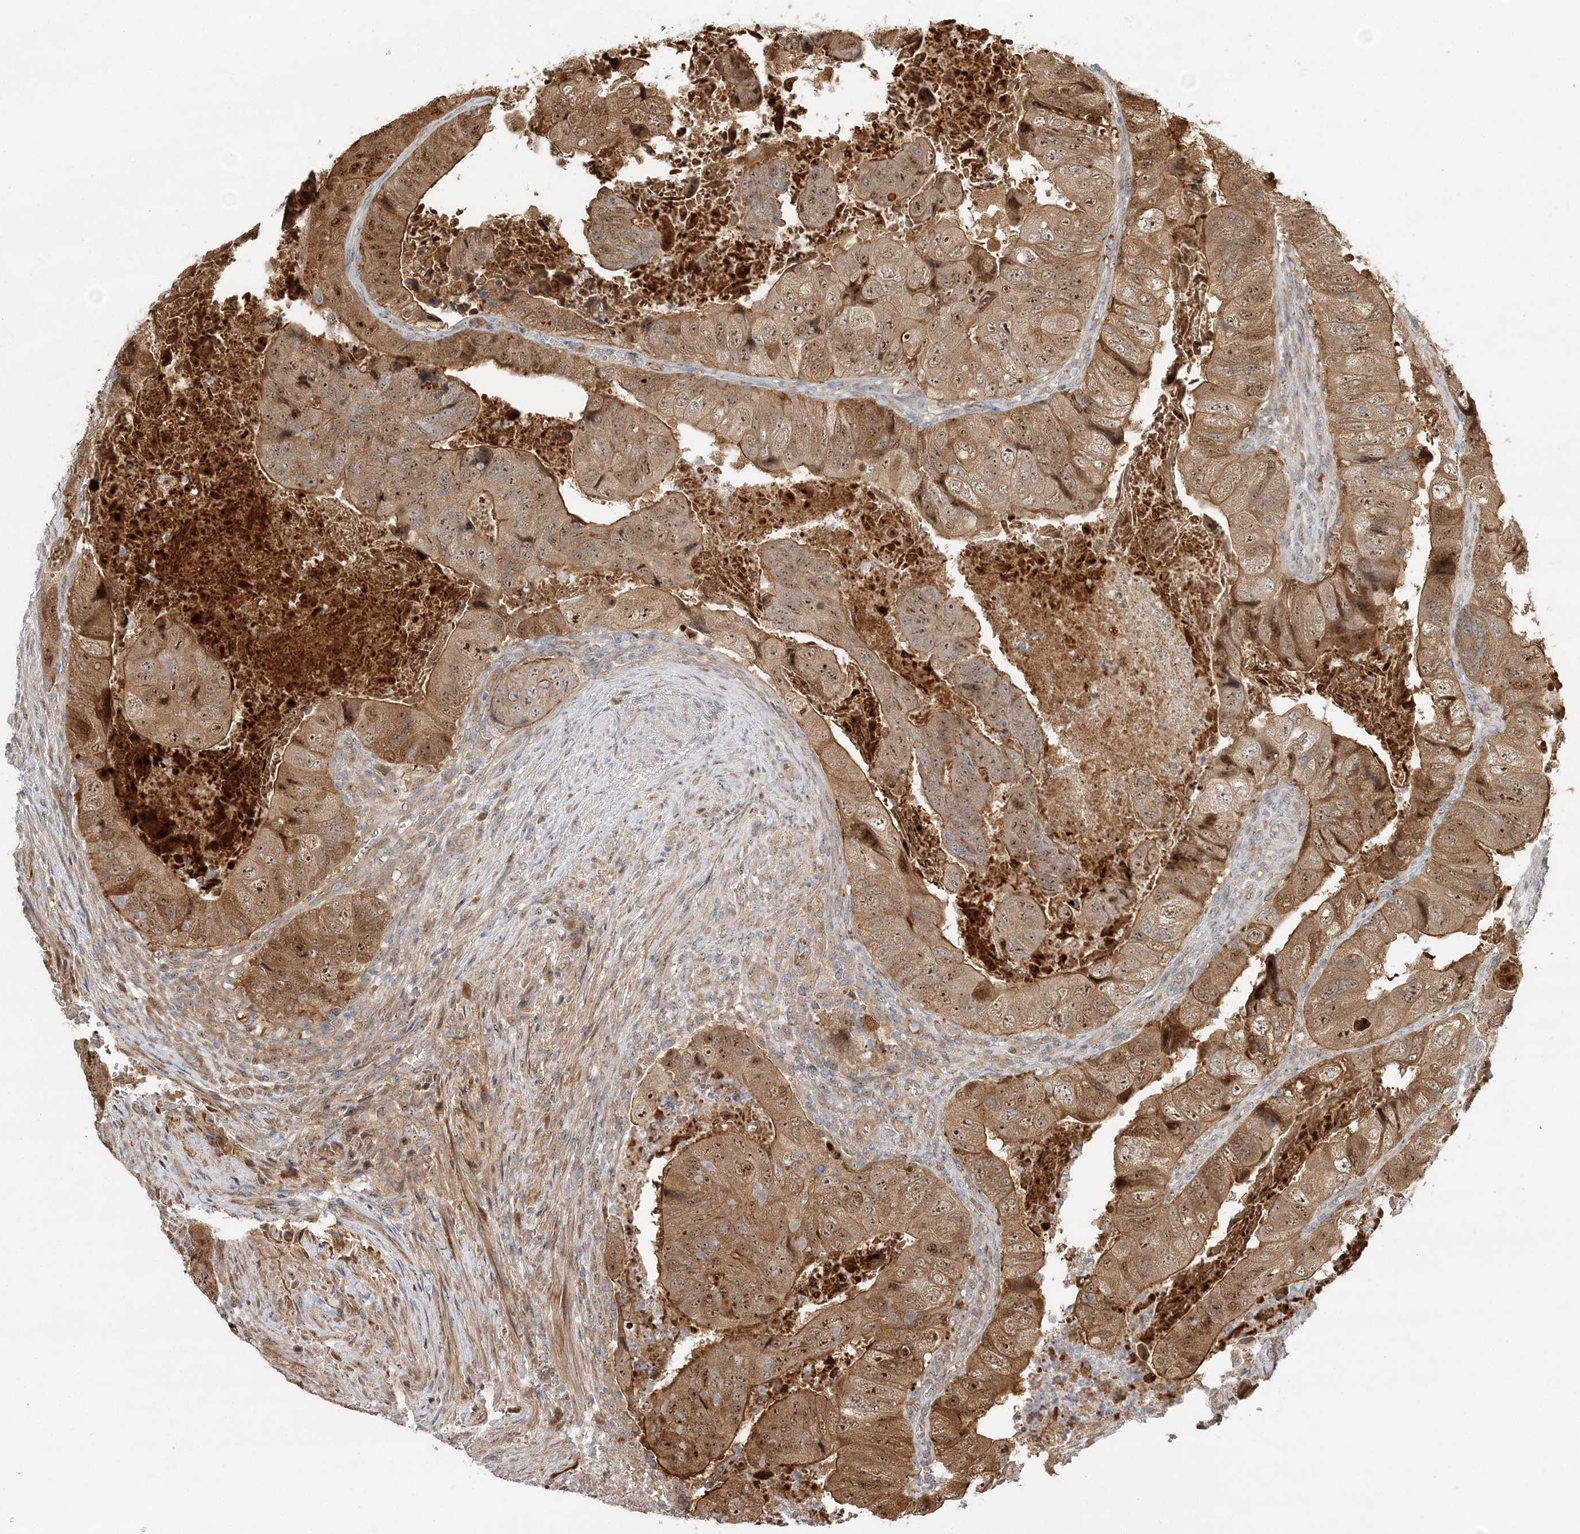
{"staining": {"intensity": "moderate", "quantity": ">75%", "location": "cytoplasmic/membranous,nuclear"}, "tissue": "colorectal cancer", "cell_type": "Tumor cells", "image_type": "cancer", "snomed": [{"axis": "morphology", "description": "Adenocarcinoma, NOS"}, {"axis": "topography", "description": "Rectum"}], "caption": "The immunohistochemical stain shows moderate cytoplasmic/membranous and nuclear expression in tumor cells of colorectal cancer (adenocarcinoma) tissue. (brown staining indicates protein expression, while blue staining denotes nuclei).", "gene": "NPM3", "patient": {"sex": "male", "age": 63}}